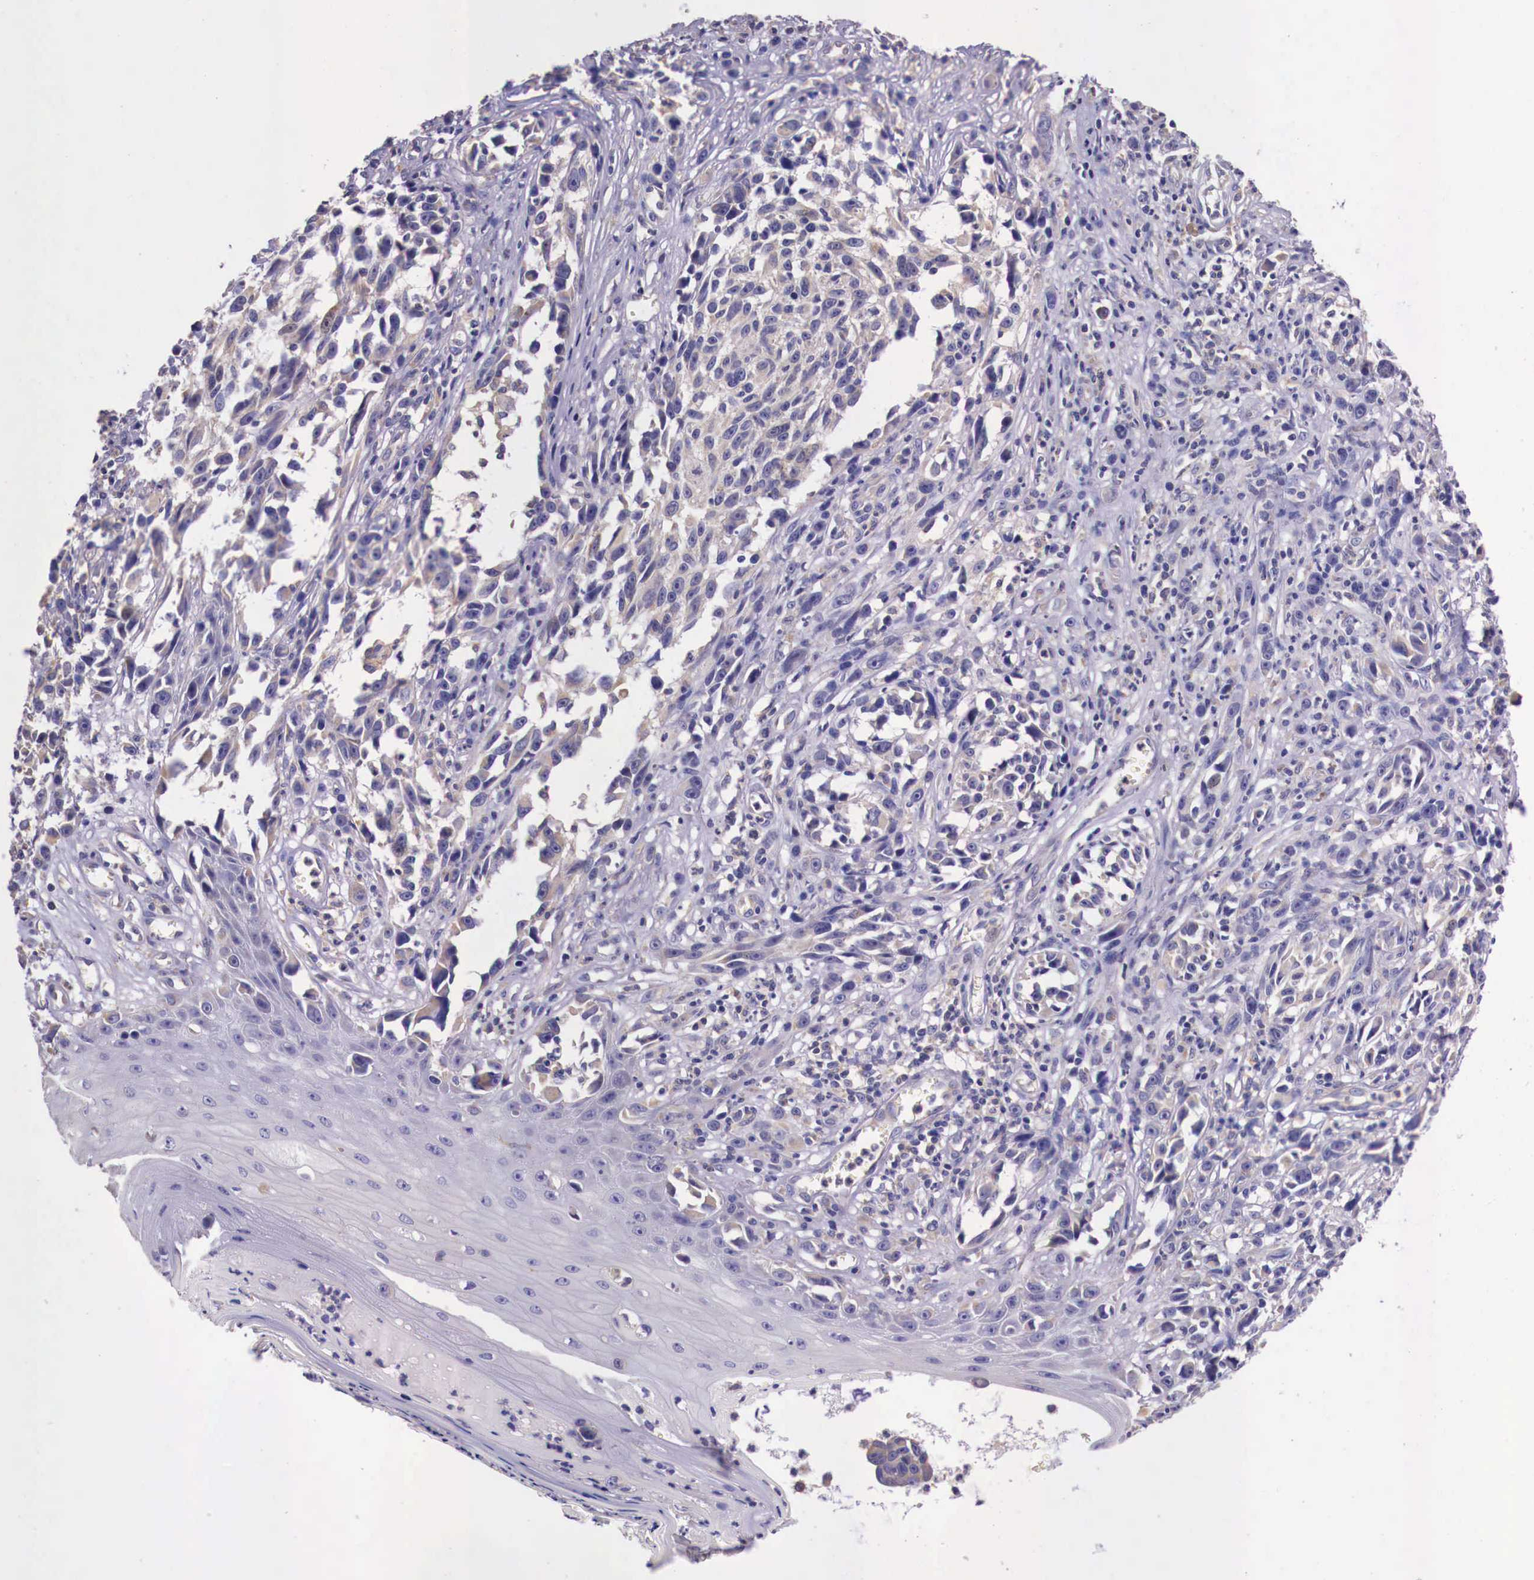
{"staining": {"intensity": "weak", "quantity": ">75%", "location": "cytoplasmic/membranous"}, "tissue": "melanoma", "cell_type": "Tumor cells", "image_type": "cancer", "snomed": [{"axis": "morphology", "description": "Malignant melanoma, NOS"}, {"axis": "topography", "description": "Skin"}], "caption": "Human malignant melanoma stained with a brown dye displays weak cytoplasmic/membranous positive expression in approximately >75% of tumor cells.", "gene": "GRIPAP1", "patient": {"sex": "female", "age": 82}}